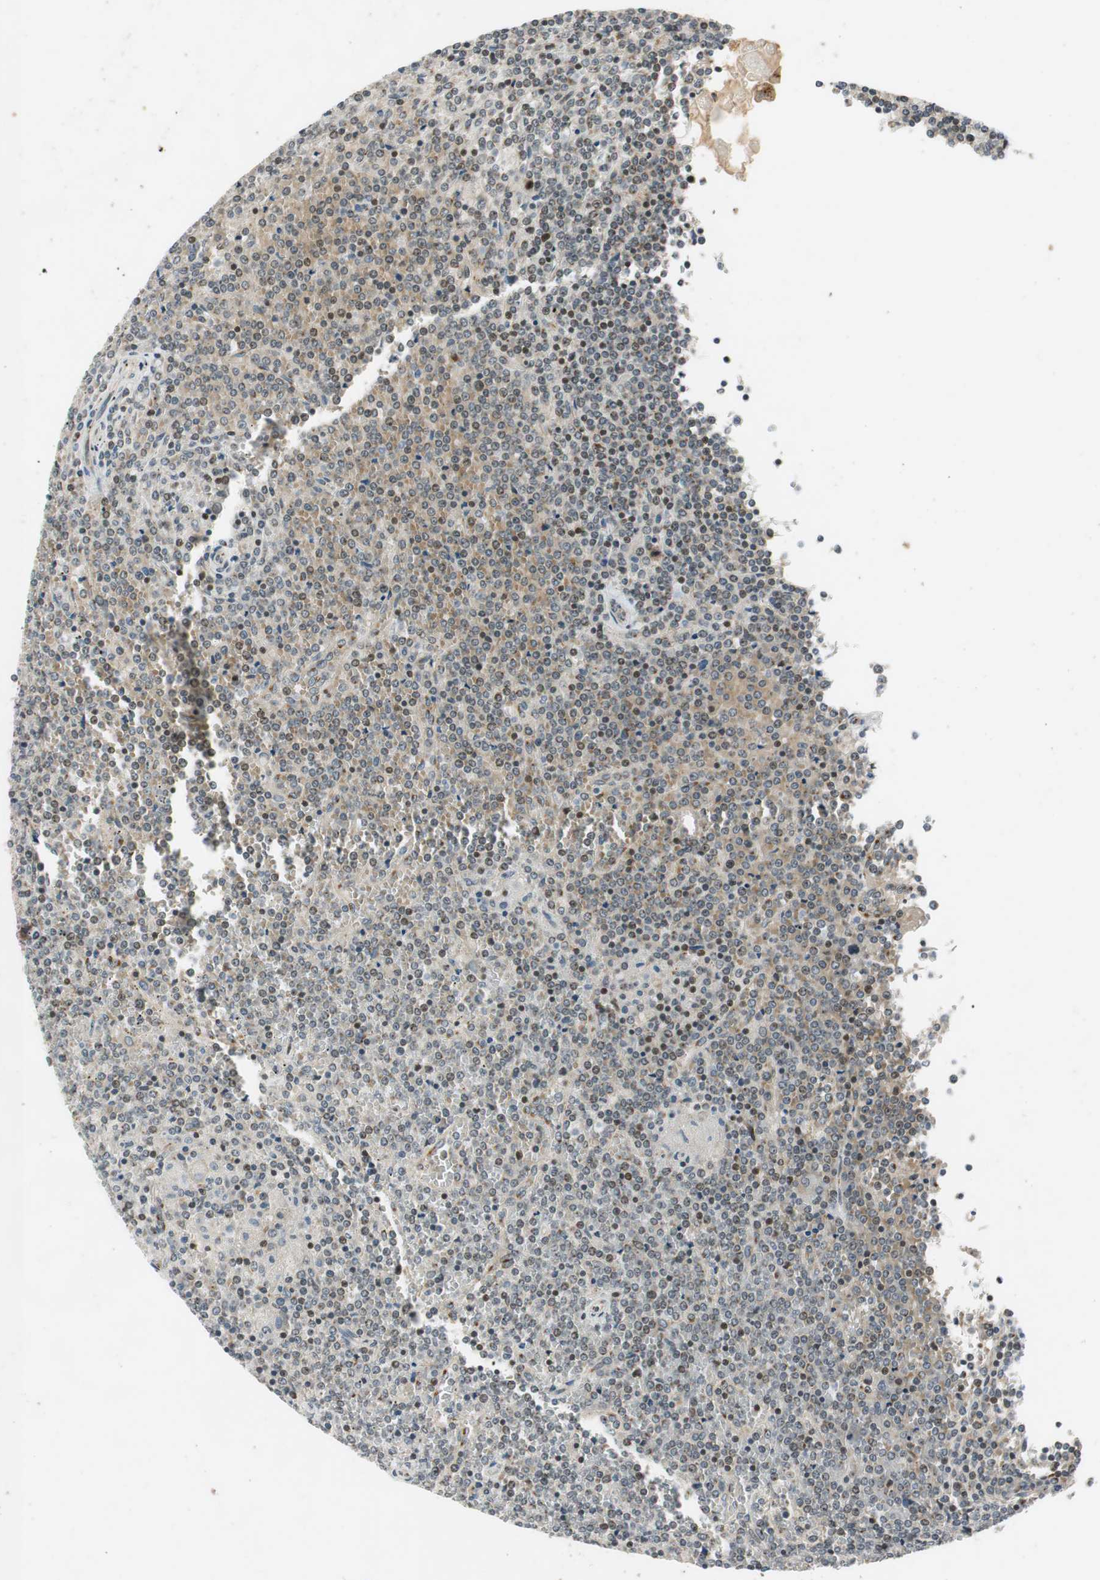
{"staining": {"intensity": "weak", "quantity": "<25%", "location": "cytoplasmic/membranous"}, "tissue": "lymphoma", "cell_type": "Tumor cells", "image_type": "cancer", "snomed": [{"axis": "morphology", "description": "Malignant lymphoma, non-Hodgkin's type, Low grade"}, {"axis": "topography", "description": "Spleen"}], "caption": "Immunohistochemistry (IHC) micrograph of neoplastic tissue: human low-grade malignant lymphoma, non-Hodgkin's type stained with DAB shows no significant protein expression in tumor cells. (Immunohistochemistry, brightfield microscopy, high magnification).", "gene": "NEO1", "patient": {"sex": "female", "age": 19}}